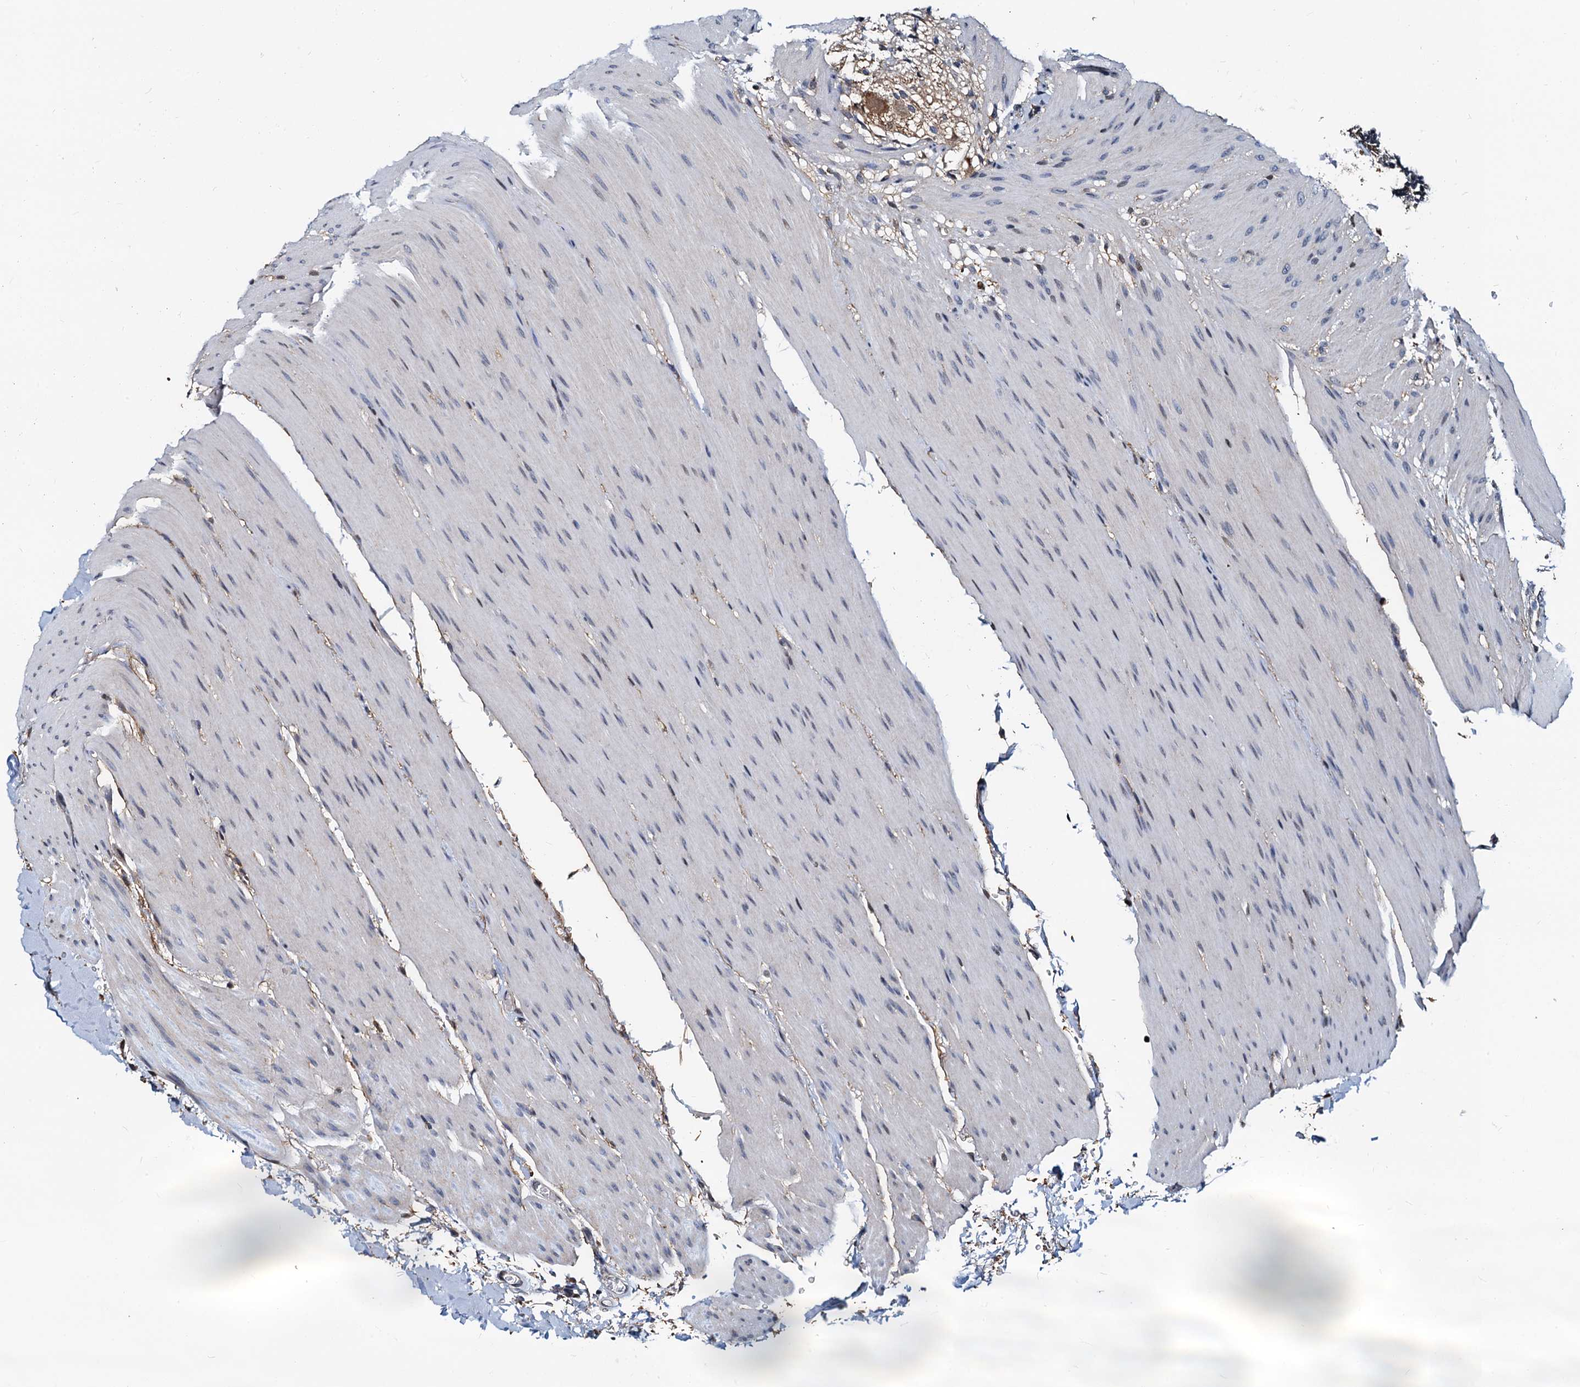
{"staining": {"intensity": "weak", "quantity": ">75%", "location": "cytoplasmic/membranous"}, "tissue": "colon", "cell_type": "Endothelial cells", "image_type": "normal", "snomed": [{"axis": "morphology", "description": "Normal tissue, NOS"}, {"axis": "topography", "description": "Colon"}], "caption": "Weak cytoplasmic/membranous positivity is identified in about >75% of endothelial cells in unremarkable colon. (DAB = brown stain, brightfield microscopy at high magnification).", "gene": "PTGES3", "patient": {"sex": "male", "age": 75}}